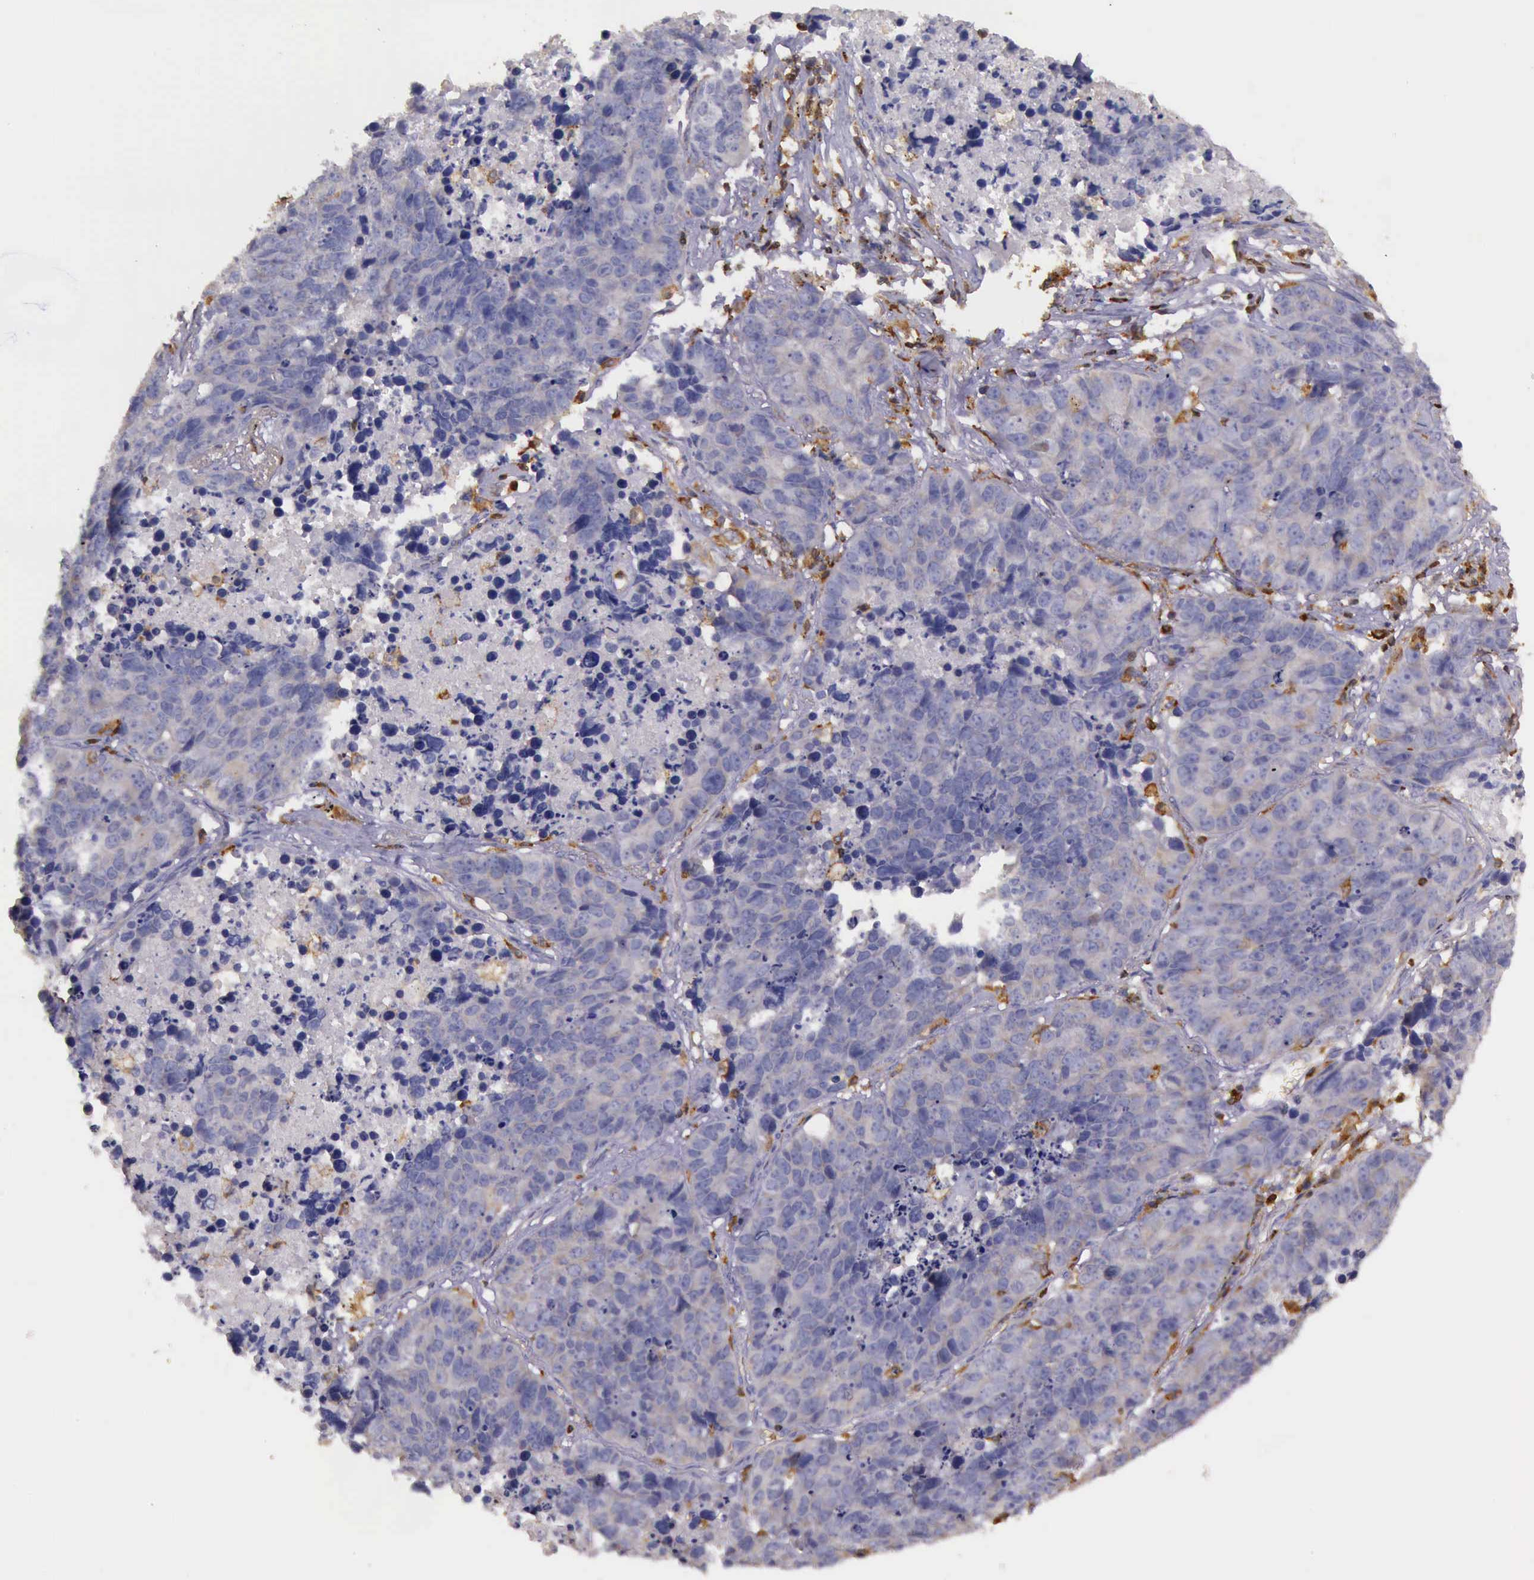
{"staining": {"intensity": "negative", "quantity": "none", "location": "none"}, "tissue": "lung cancer", "cell_type": "Tumor cells", "image_type": "cancer", "snomed": [{"axis": "morphology", "description": "Carcinoid, malignant, NOS"}, {"axis": "topography", "description": "Lung"}], "caption": "Immunohistochemical staining of human lung cancer shows no significant staining in tumor cells.", "gene": "ARHGAP4", "patient": {"sex": "male", "age": 60}}